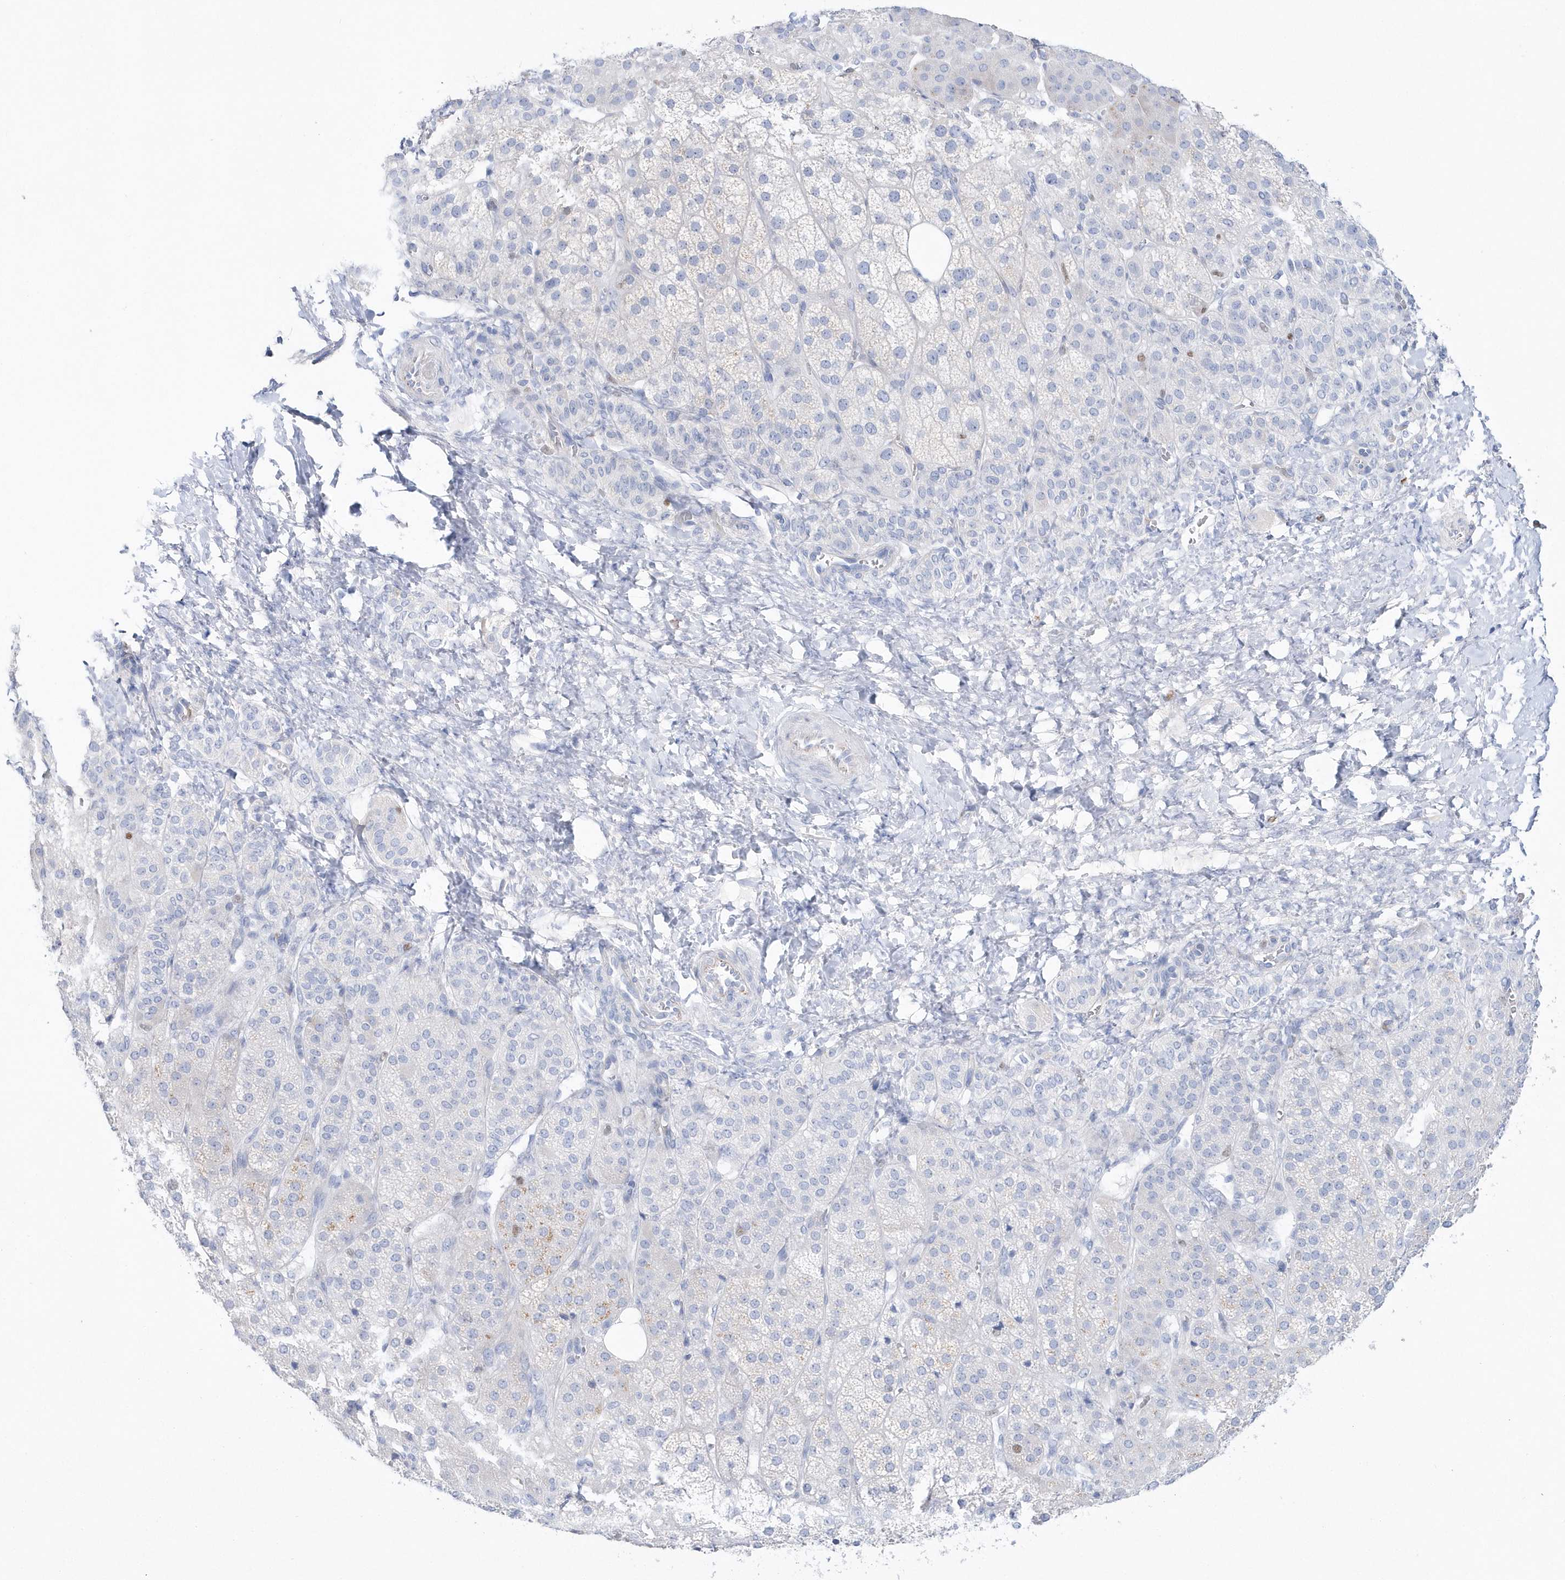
{"staining": {"intensity": "weak", "quantity": "<25%", "location": "cytoplasmic/membranous"}, "tissue": "adrenal gland", "cell_type": "Glandular cells", "image_type": "normal", "snomed": [{"axis": "morphology", "description": "Normal tissue, NOS"}, {"axis": "topography", "description": "Adrenal gland"}], "caption": "Immunohistochemistry (IHC) of normal adrenal gland reveals no positivity in glandular cells. (DAB IHC, high magnification).", "gene": "TMCO6", "patient": {"sex": "female", "age": 57}}